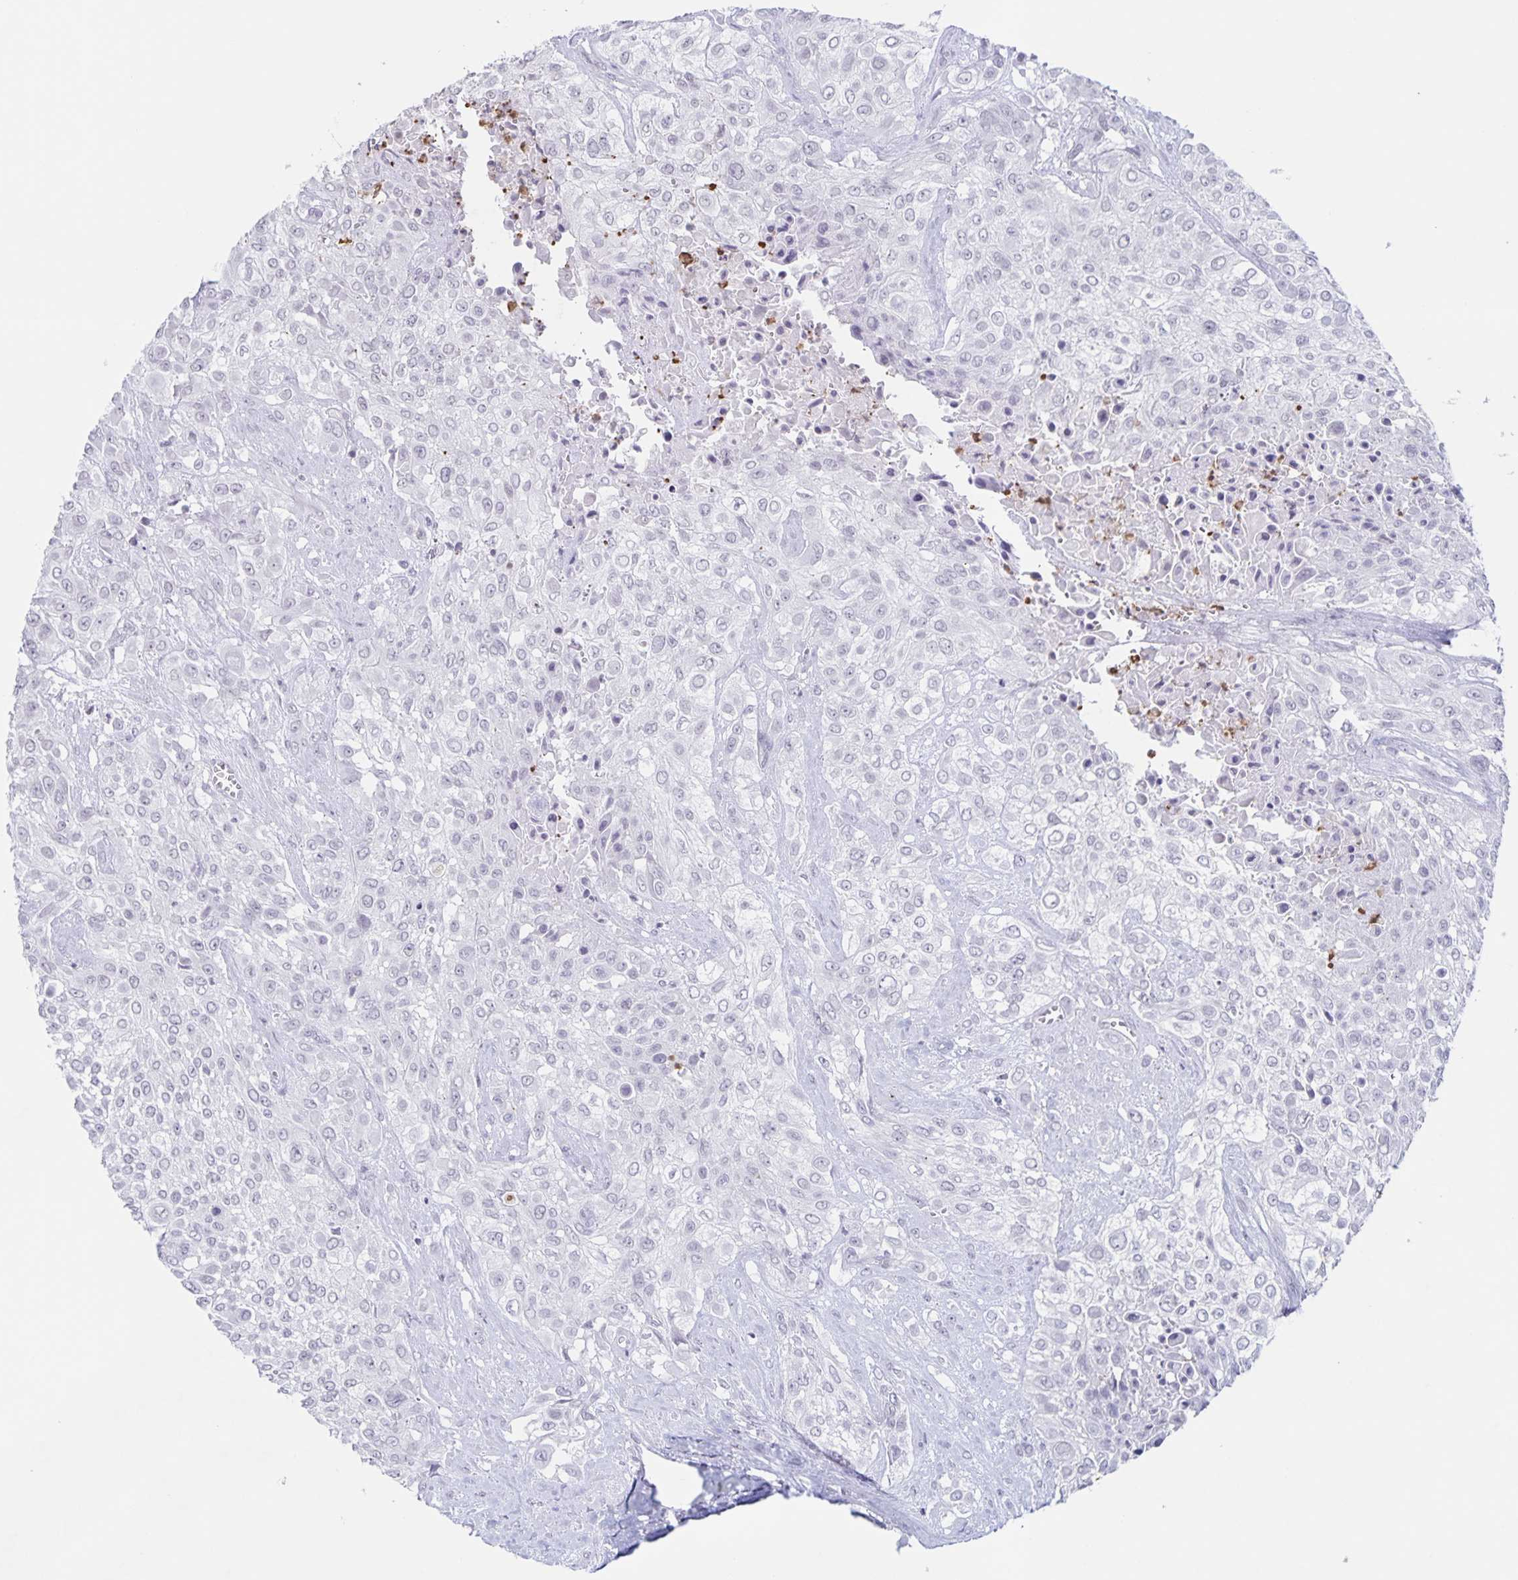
{"staining": {"intensity": "negative", "quantity": "none", "location": "none"}, "tissue": "urothelial cancer", "cell_type": "Tumor cells", "image_type": "cancer", "snomed": [{"axis": "morphology", "description": "Urothelial carcinoma, High grade"}, {"axis": "topography", "description": "Urinary bladder"}], "caption": "This histopathology image is of urothelial carcinoma (high-grade) stained with IHC to label a protein in brown with the nuclei are counter-stained blue. There is no expression in tumor cells. (Stains: DAB immunohistochemistry (IHC) with hematoxylin counter stain, Microscopy: brightfield microscopy at high magnification).", "gene": "LCE6A", "patient": {"sex": "male", "age": 57}}